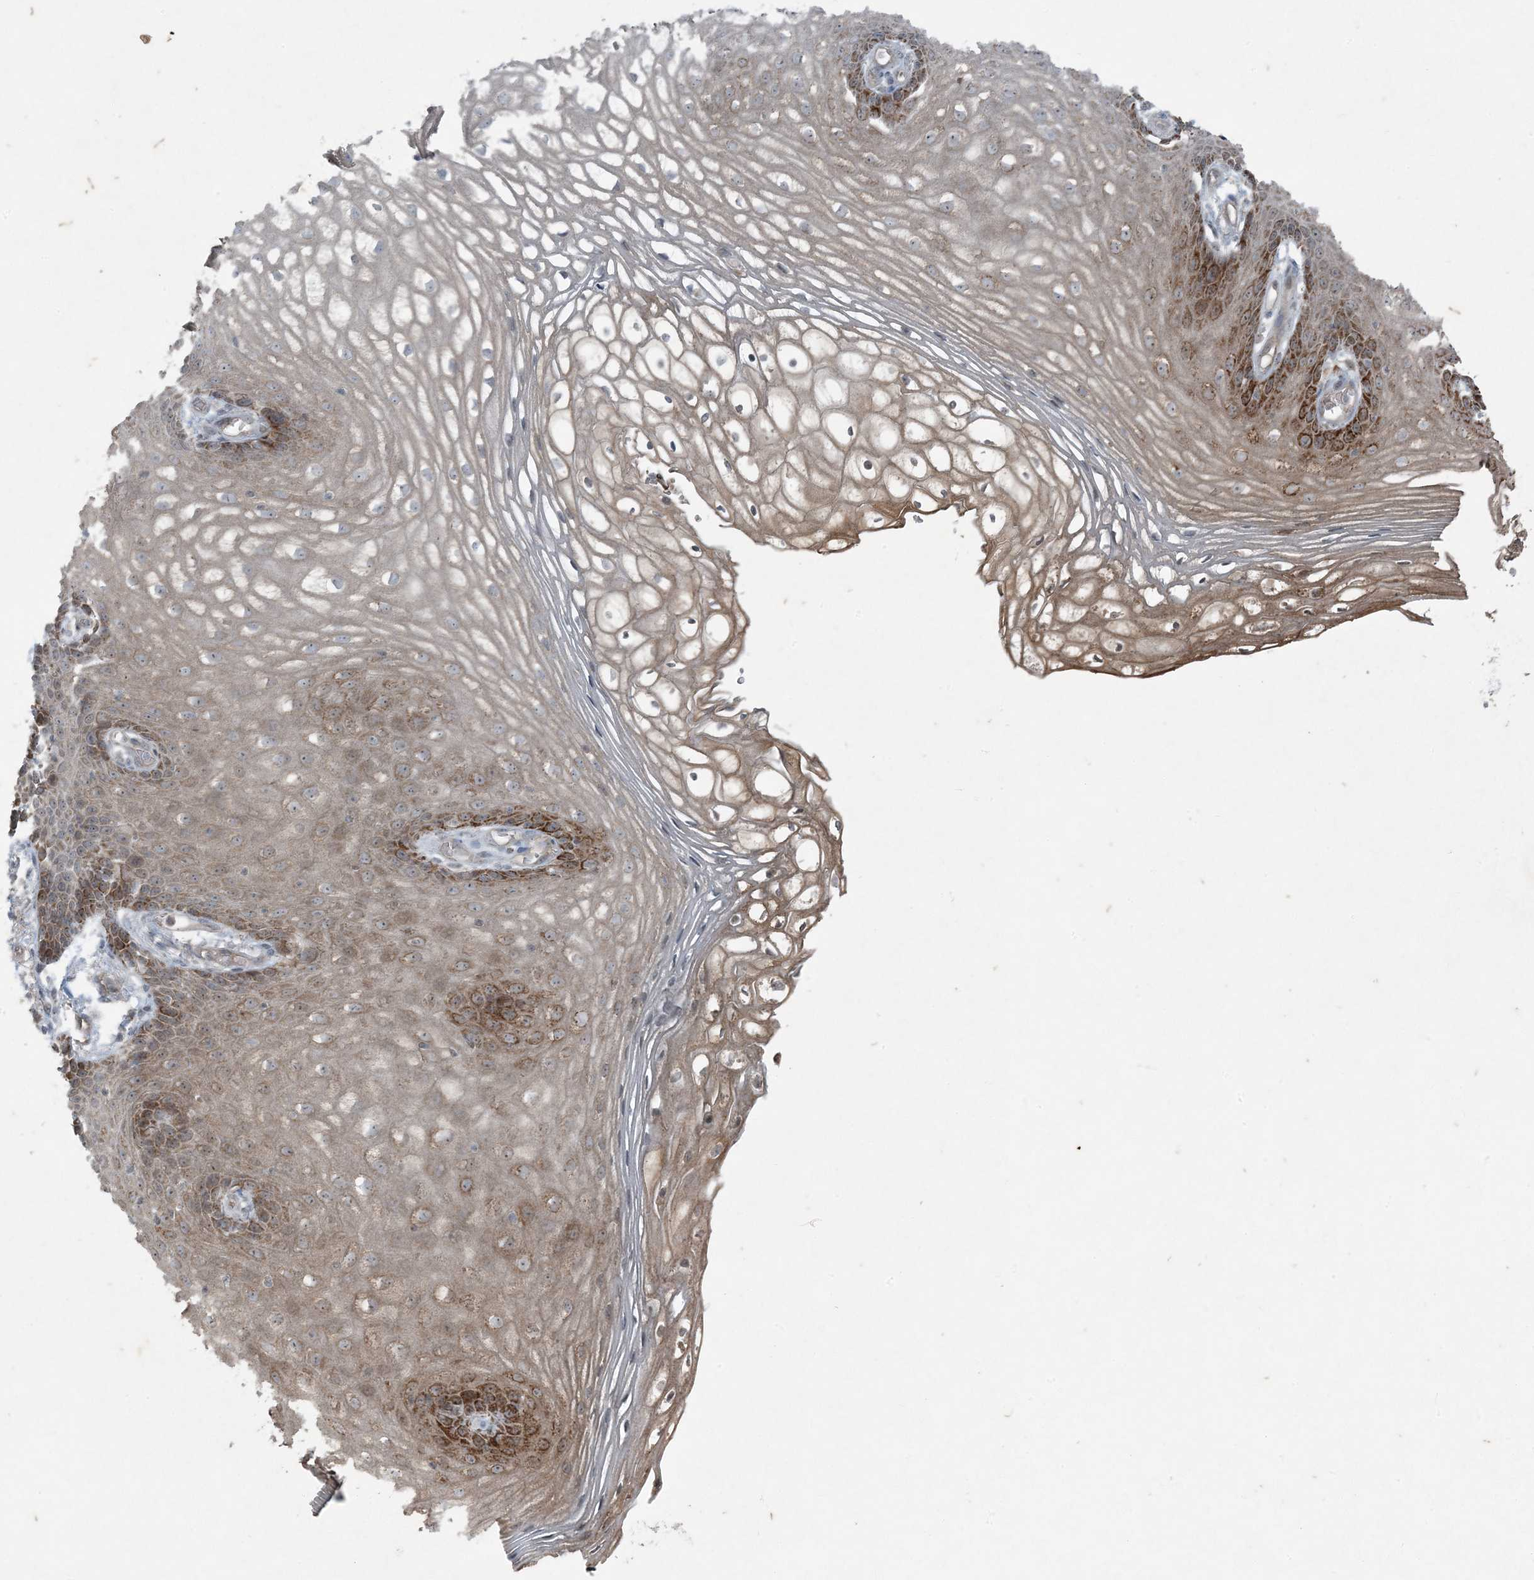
{"staining": {"intensity": "strong", "quantity": "<25%", "location": "cytoplasmic/membranous"}, "tissue": "vagina", "cell_type": "Squamous epithelial cells", "image_type": "normal", "snomed": [{"axis": "morphology", "description": "Normal tissue, NOS"}, {"axis": "topography", "description": "Vagina"}], "caption": "IHC image of benign vagina: human vagina stained using immunohistochemistry (IHC) shows medium levels of strong protein expression localized specifically in the cytoplasmic/membranous of squamous epithelial cells, appearing as a cytoplasmic/membranous brown color.", "gene": "PC", "patient": {"sex": "female", "age": 60}}